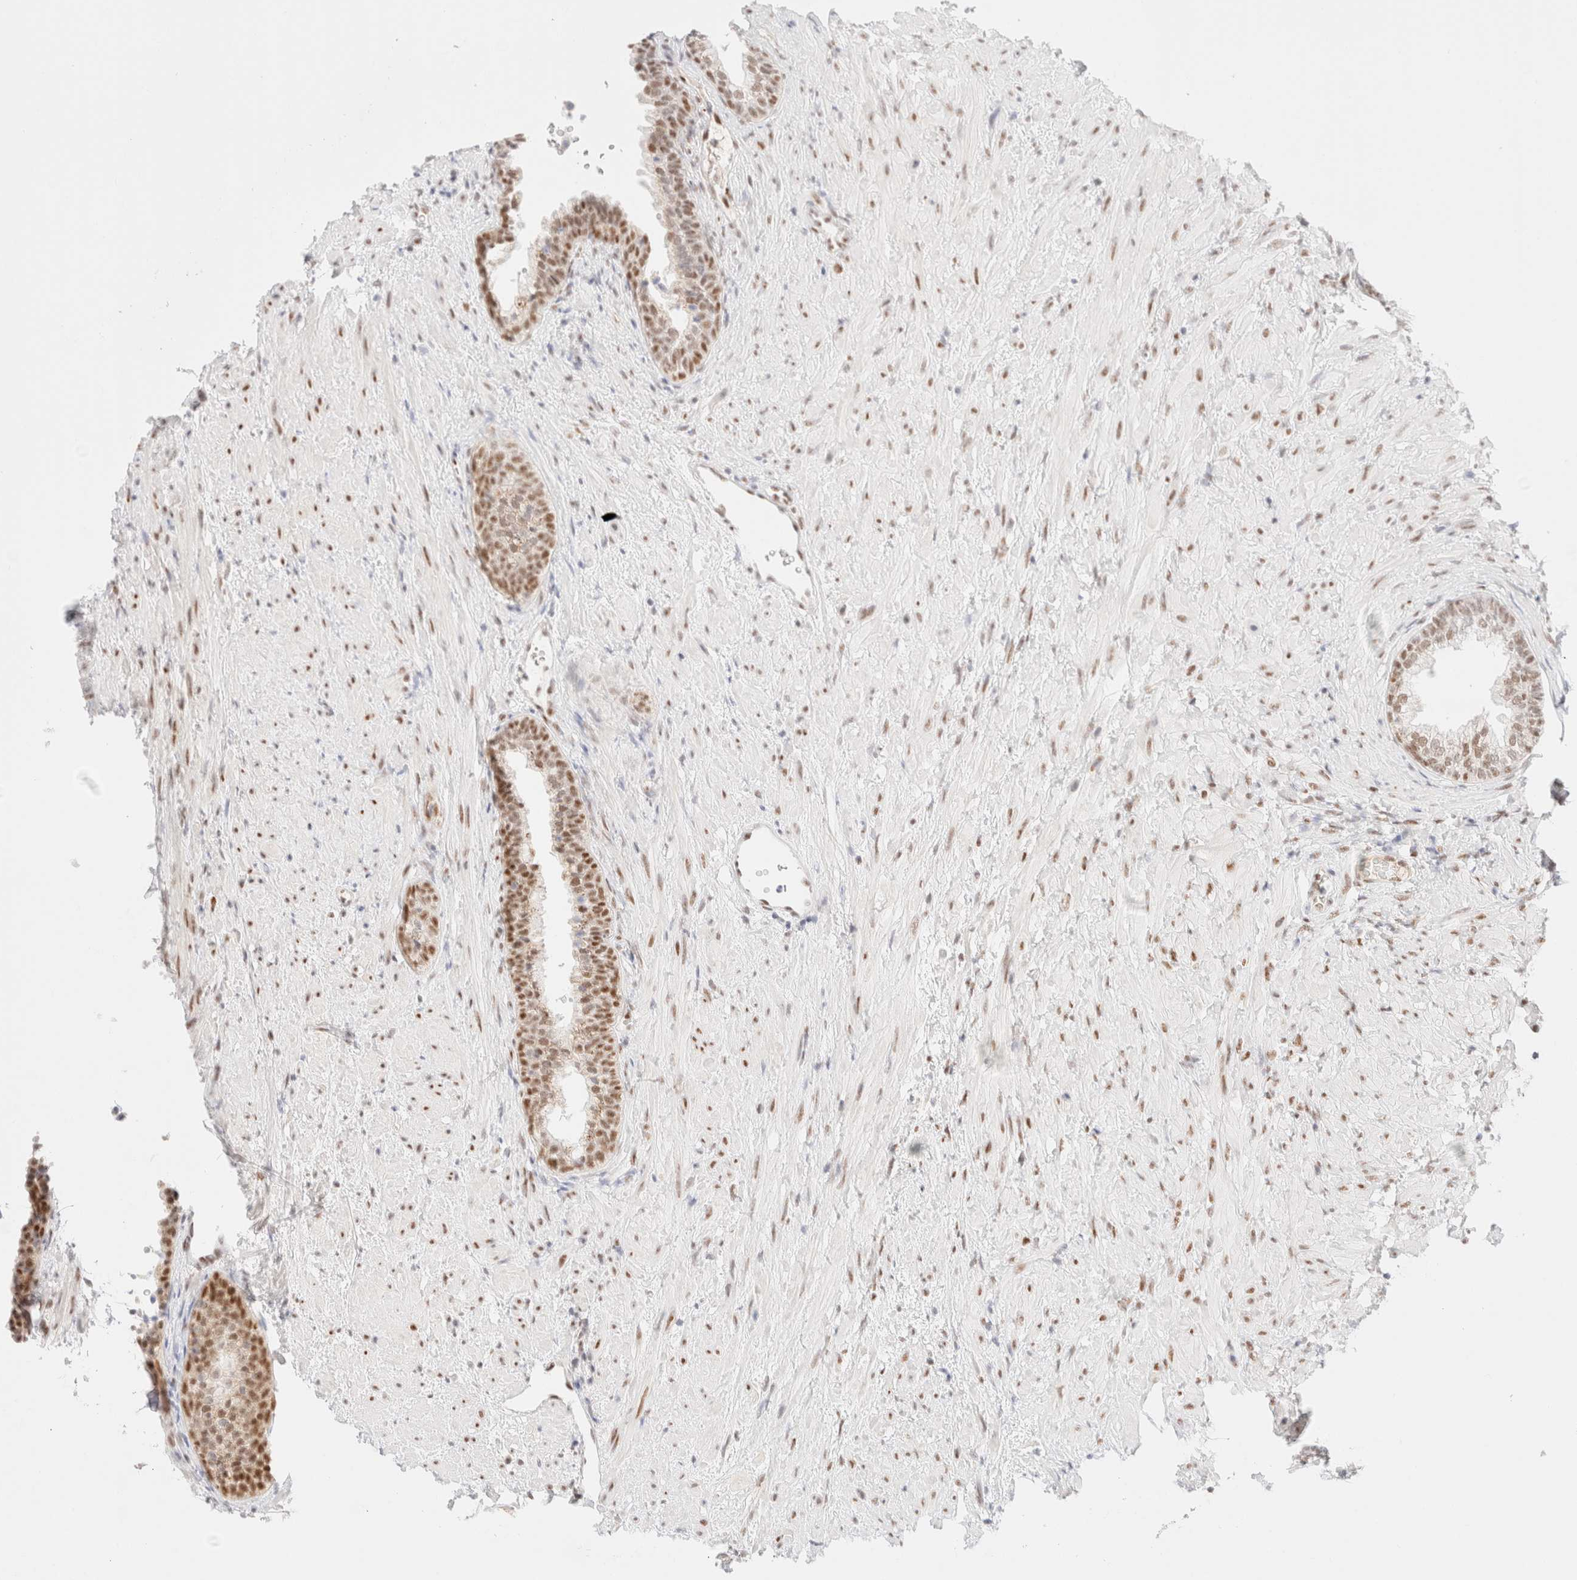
{"staining": {"intensity": "moderate", "quantity": ">75%", "location": "nuclear"}, "tissue": "prostate", "cell_type": "Glandular cells", "image_type": "normal", "snomed": [{"axis": "morphology", "description": "Normal tissue, NOS"}, {"axis": "topography", "description": "Prostate"}], "caption": "Approximately >75% of glandular cells in normal human prostate demonstrate moderate nuclear protein staining as visualized by brown immunohistochemical staining.", "gene": "CIC", "patient": {"sex": "male", "age": 76}}